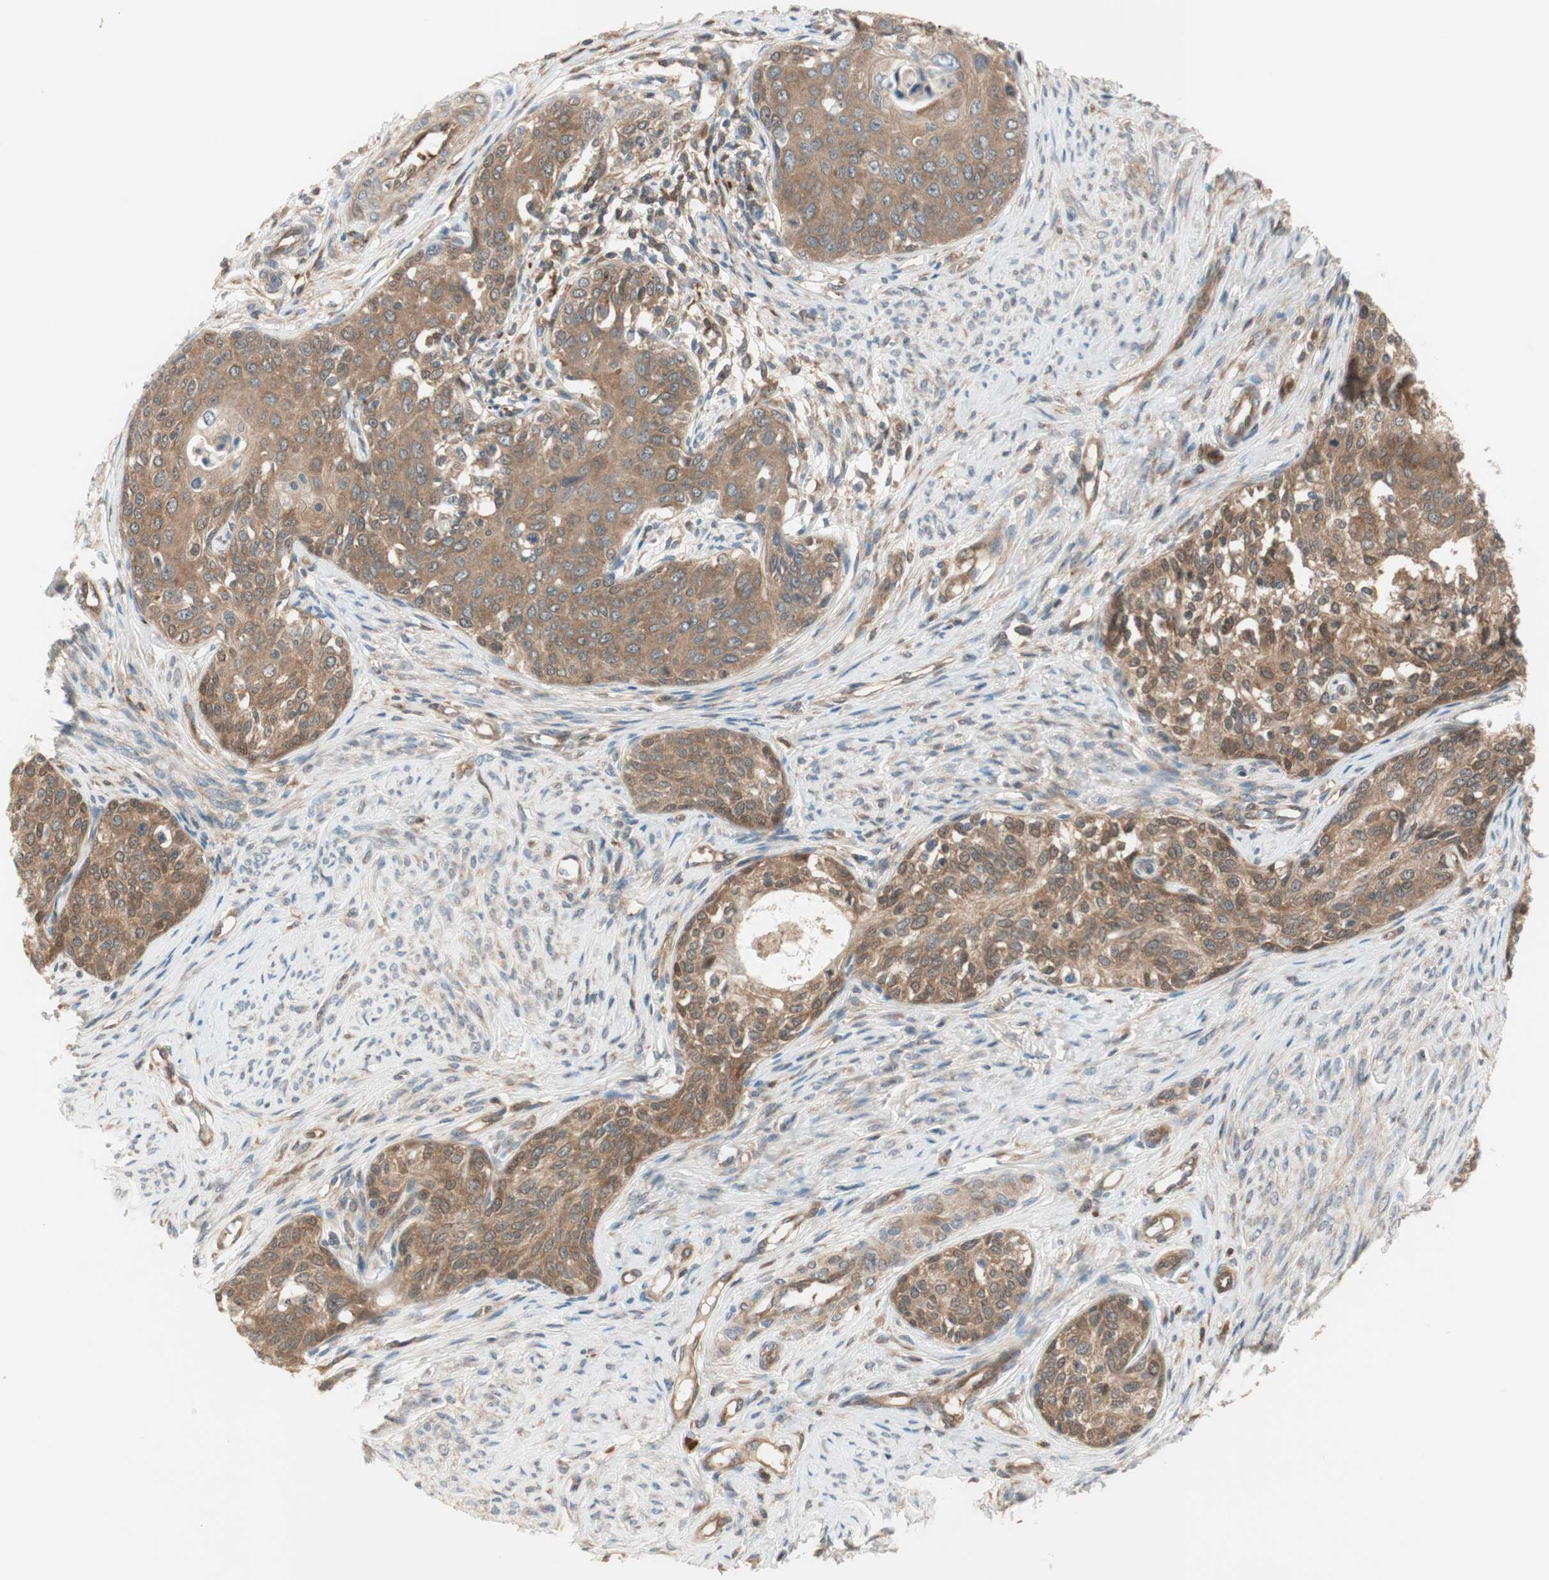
{"staining": {"intensity": "moderate", "quantity": ">75%", "location": "cytoplasmic/membranous"}, "tissue": "cervical cancer", "cell_type": "Tumor cells", "image_type": "cancer", "snomed": [{"axis": "morphology", "description": "Squamous cell carcinoma, NOS"}, {"axis": "morphology", "description": "Adenocarcinoma, NOS"}, {"axis": "topography", "description": "Cervix"}], "caption": "A high-resolution image shows IHC staining of cervical cancer (squamous cell carcinoma), which exhibits moderate cytoplasmic/membranous staining in about >75% of tumor cells.", "gene": "GALT", "patient": {"sex": "female", "age": 52}}